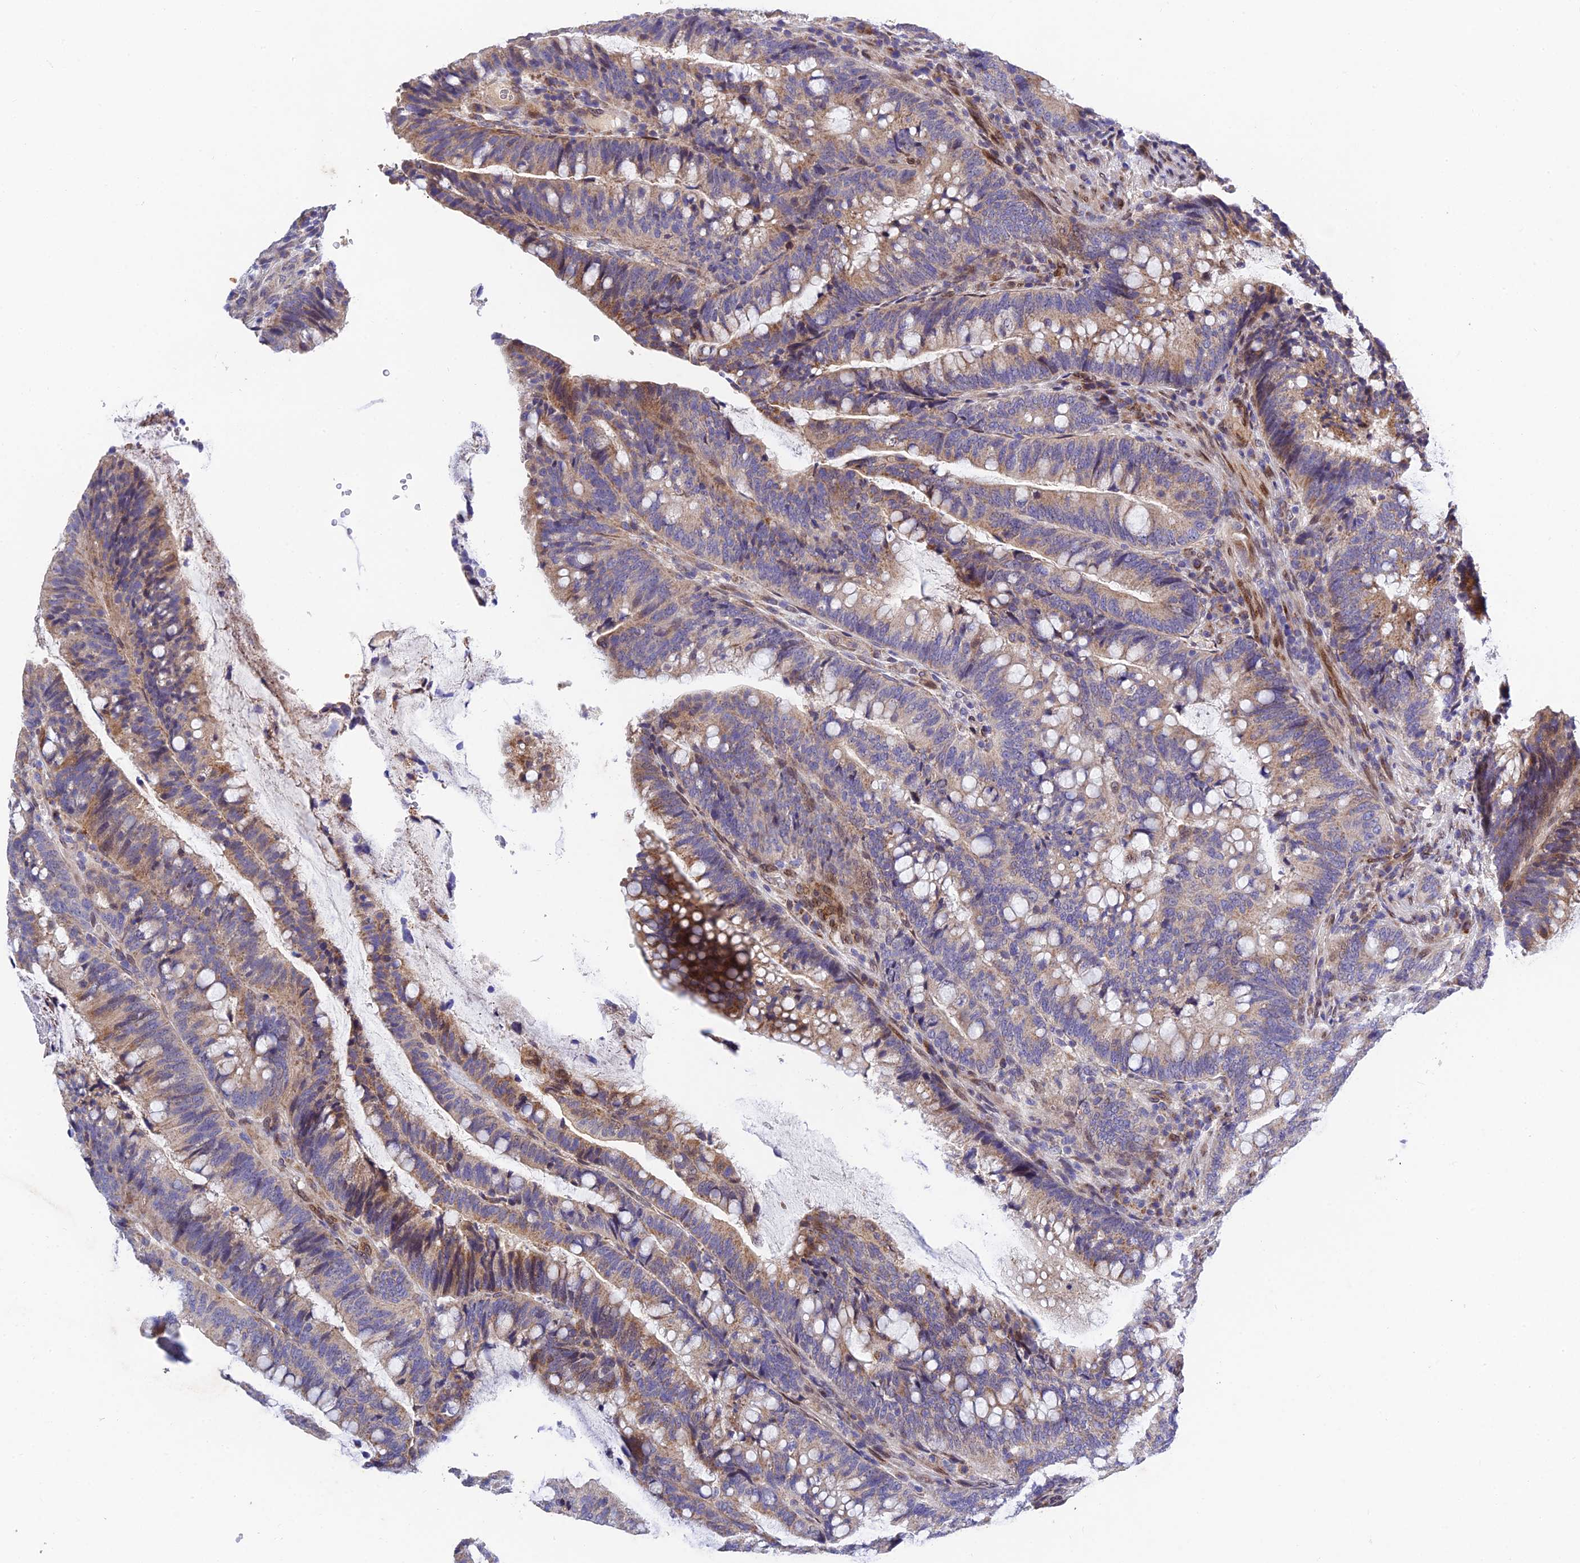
{"staining": {"intensity": "moderate", "quantity": ">75%", "location": "cytoplasmic/membranous"}, "tissue": "colorectal cancer", "cell_type": "Tumor cells", "image_type": "cancer", "snomed": [{"axis": "morphology", "description": "Adenocarcinoma, NOS"}, {"axis": "topography", "description": "Colon"}], "caption": "A brown stain labels moderate cytoplasmic/membranous expression of a protein in human colorectal cancer (adenocarcinoma) tumor cells.", "gene": "MGAT2", "patient": {"sex": "female", "age": 66}}